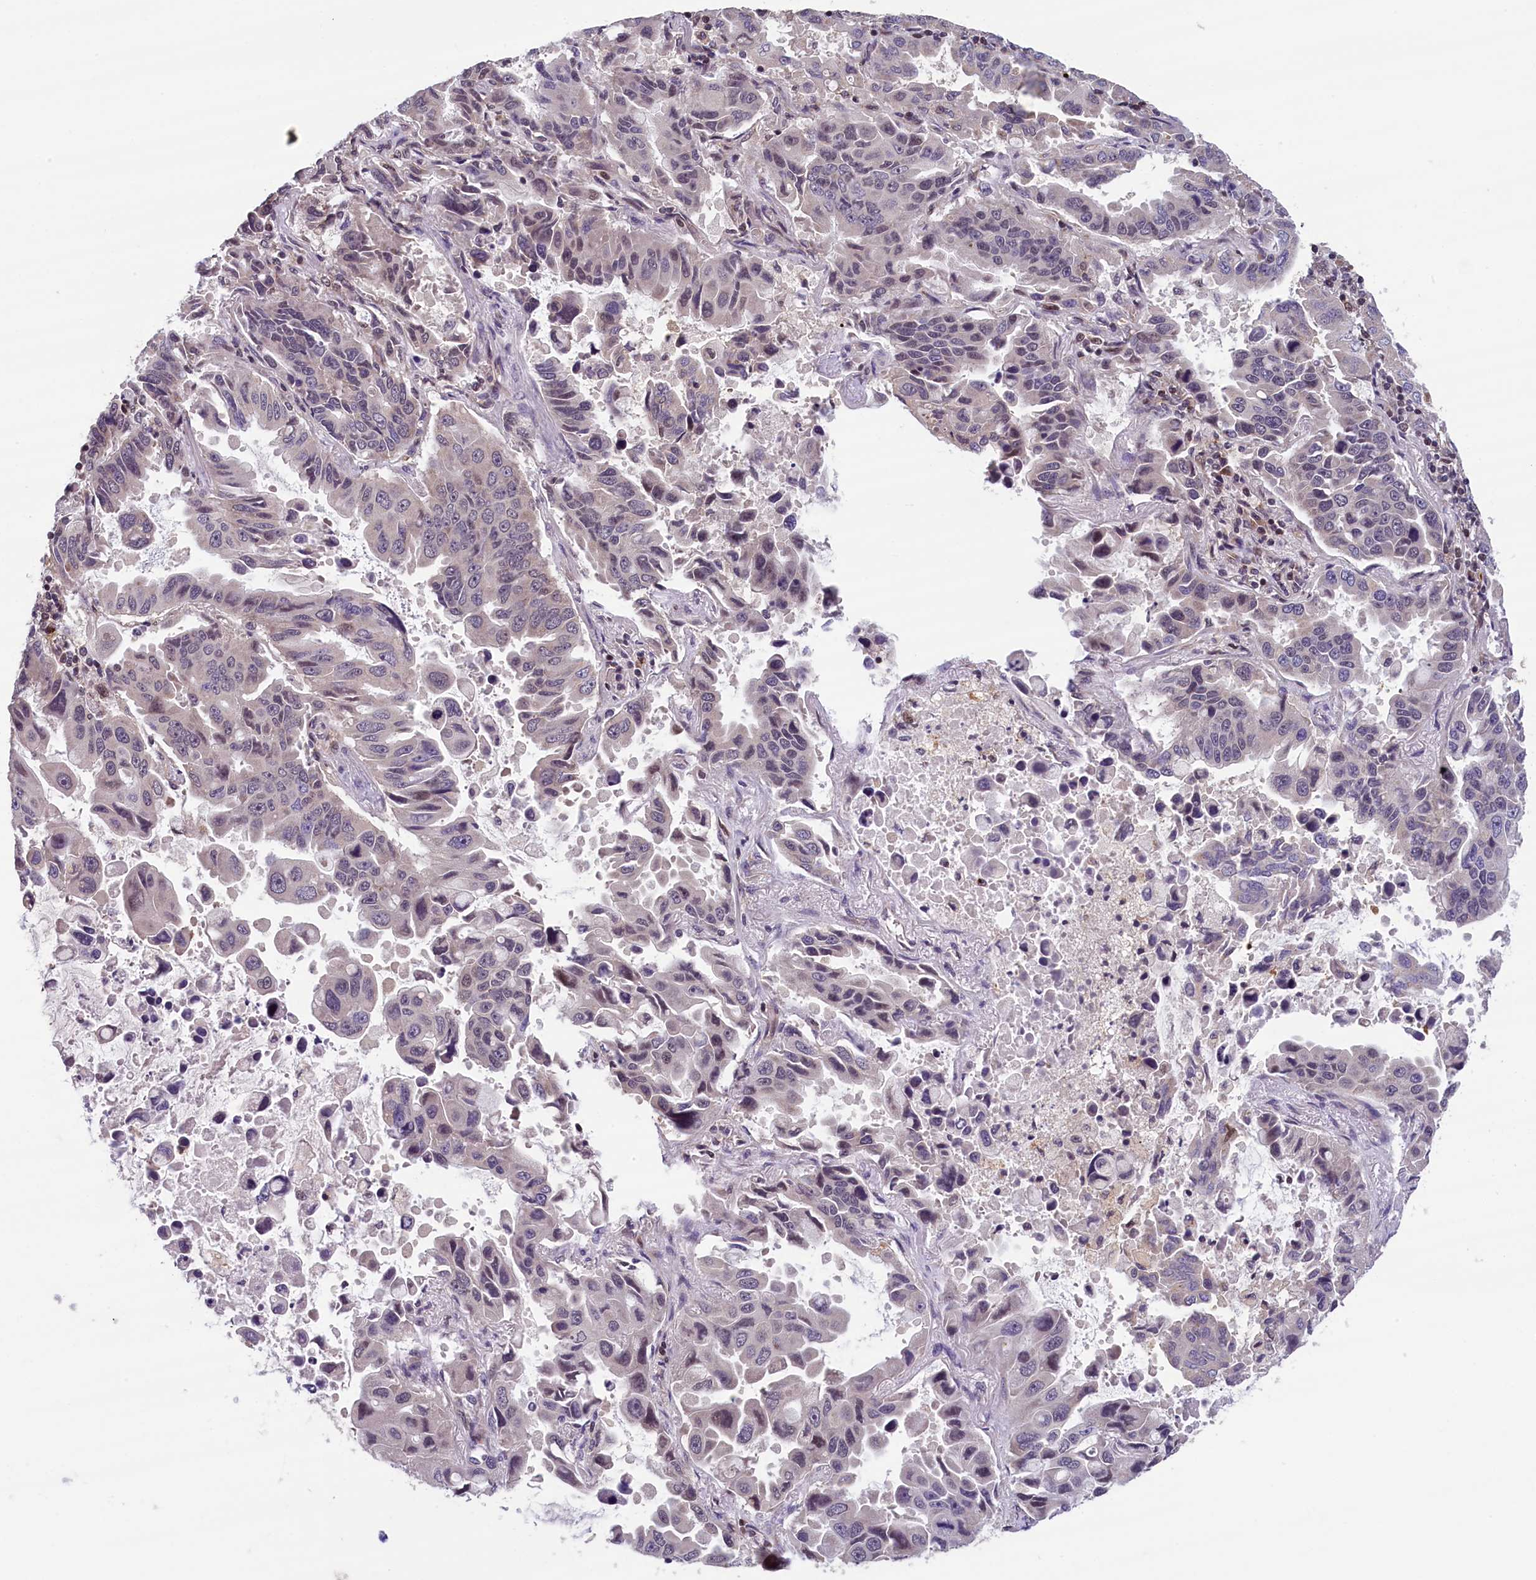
{"staining": {"intensity": "weak", "quantity": "<25%", "location": "nuclear"}, "tissue": "lung cancer", "cell_type": "Tumor cells", "image_type": "cancer", "snomed": [{"axis": "morphology", "description": "Adenocarcinoma, NOS"}, {"axis": "topography", "description": "Lung"}], "caption": "Immunohistochemical staining of human lung cancer reveals no significant staining in tumor cells.", "gene": "KCNK6", "patient": {"sex": "male", "age": 64}}